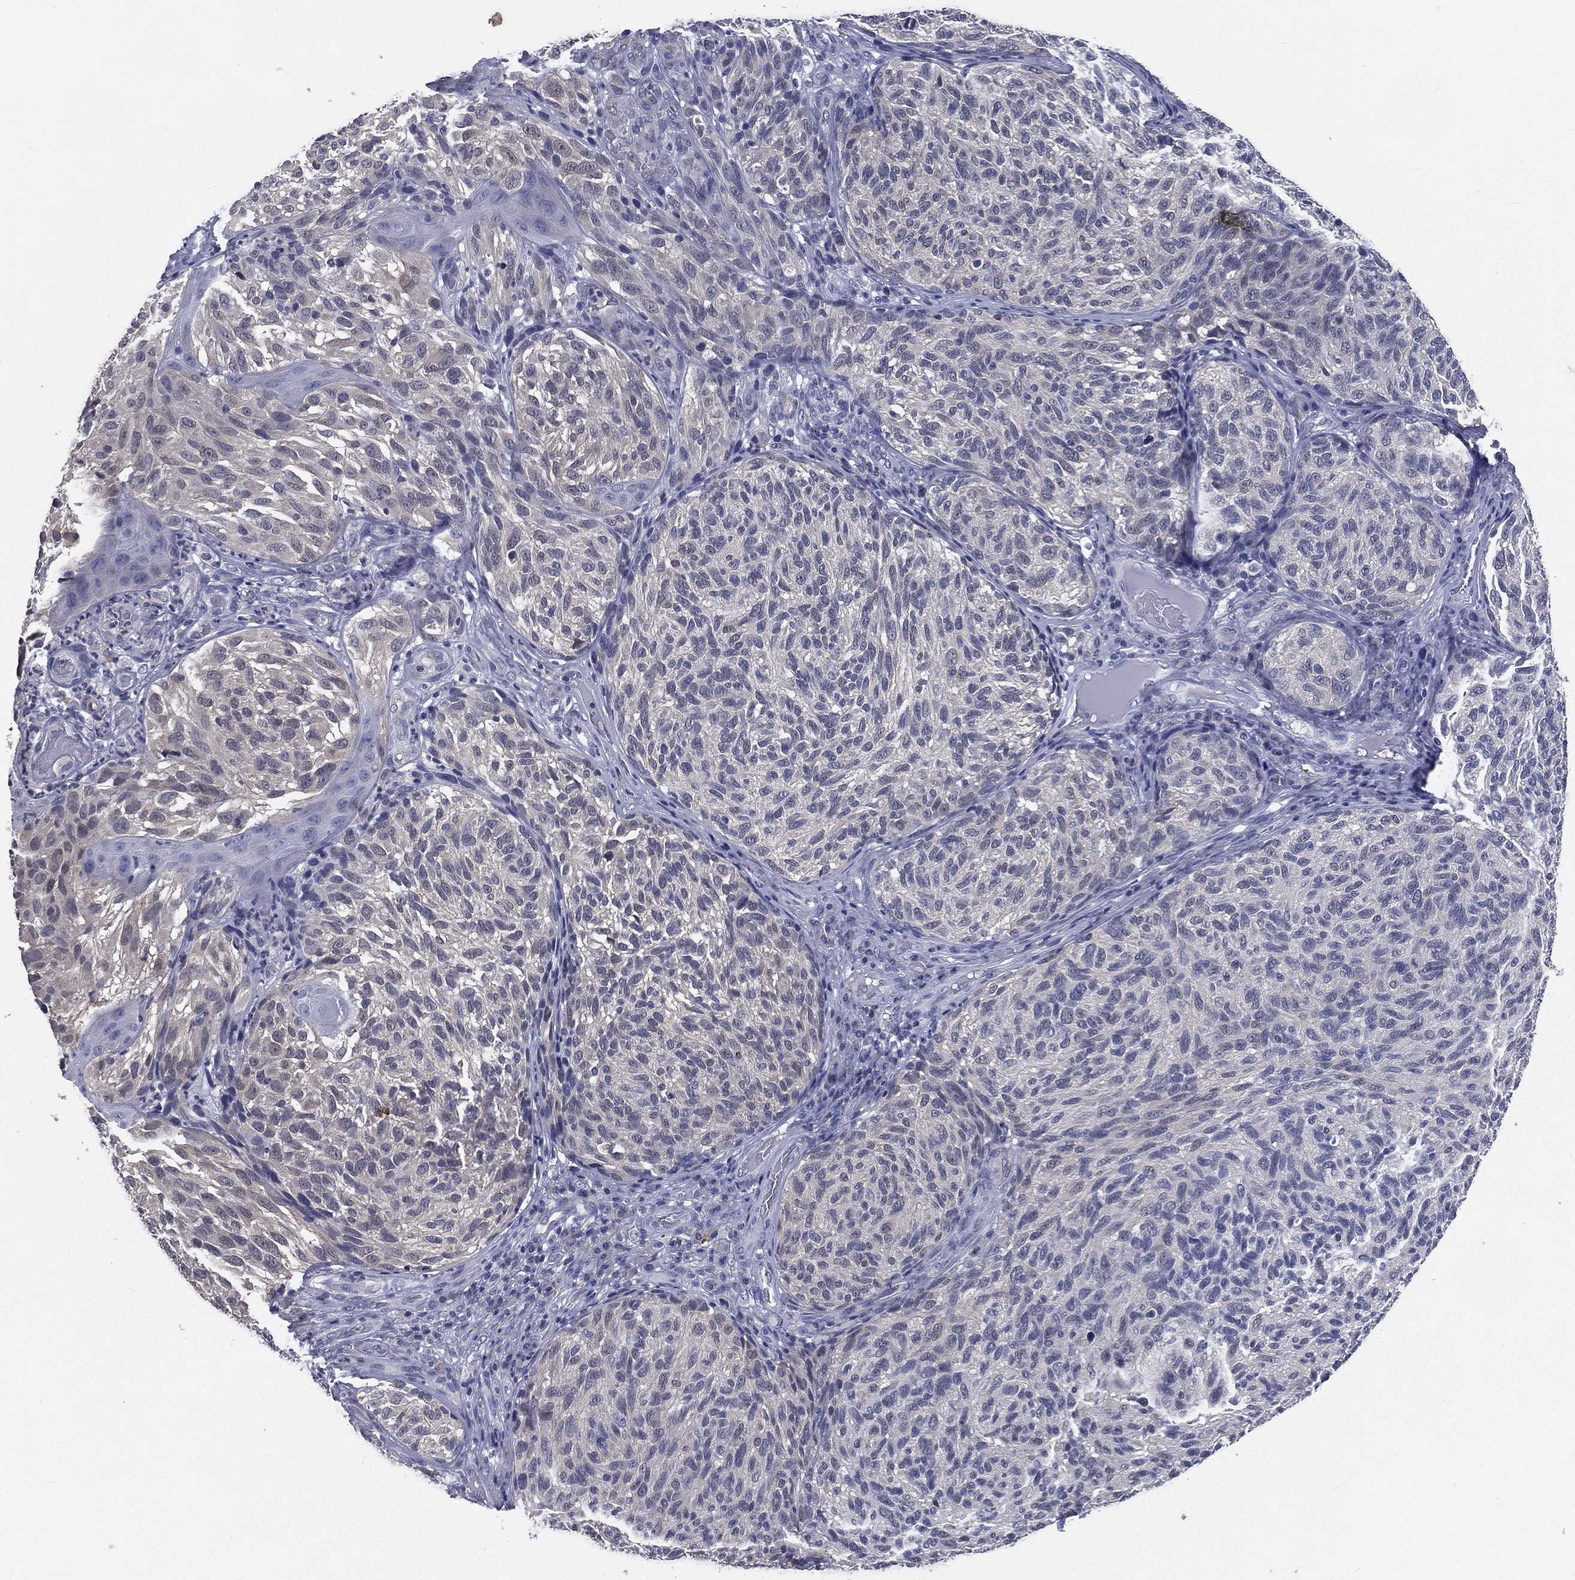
{"staining": {"intensity": "negative", "quantity": "none", "location": "none"}, "tissue": "melanoma", "cell_type": "Tumor cells", "image_type": "cancer", "snomed": [{"axis": "morphology", "description": "Malignant melanoma, NOS"}, {"axis": "topography", "description": "Skin"}], "caption": "Immunohistochemical staining of melanoma demonstrates no significant staining in tumor cells. The staining is performed using DAB (3,3'-diaminobenzidine) brown chromogen with nuclei counter-stained in using hematoxylin.", "gene": "IFT27", "patient": {"sex": "female", "age": 73}}